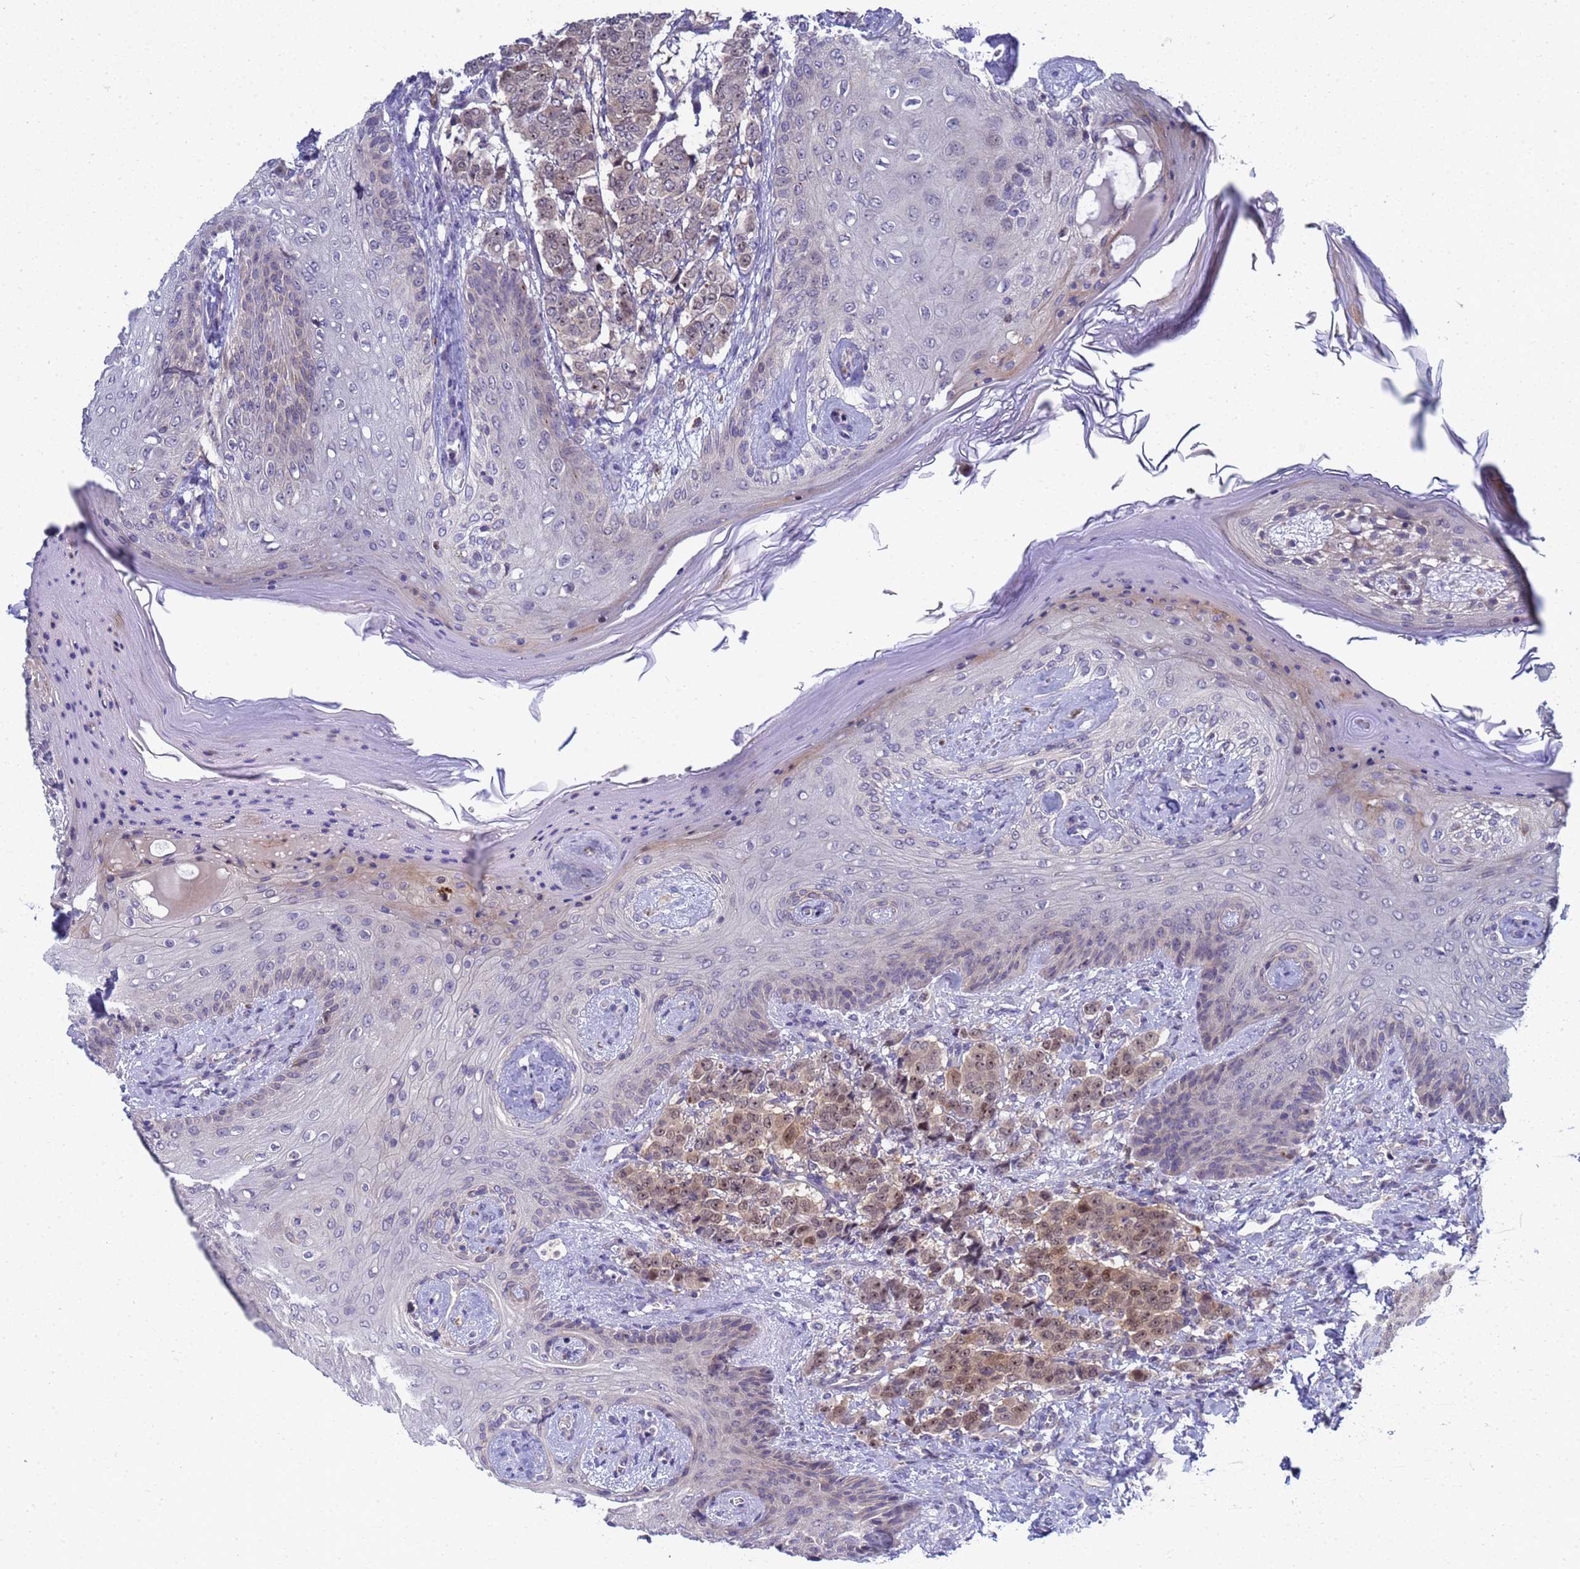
{"staining": {"intensity": "moderate", "quantity": "25%-75%", "location": "cytoplasmic/membranous,nuclear"}, "tissue": "breast cancer", "cell_type": "Tumor cells", "image_type": "cancer", "snomed": [{"axis": "morphology", "description": "Duct carcinoma"}, {"axis": "topography", "description": "Breast"}], "caption": "High-power microscopy captured an immunohistochemistry (IHC) micrograph of breast cancer, revealing moderate cytoplasmic/membranous and nuclear staining in approximately 25%-75% of tumor cells.", "gene": "ENOSF1", "patient": {"sex": "female", "age": 40}}